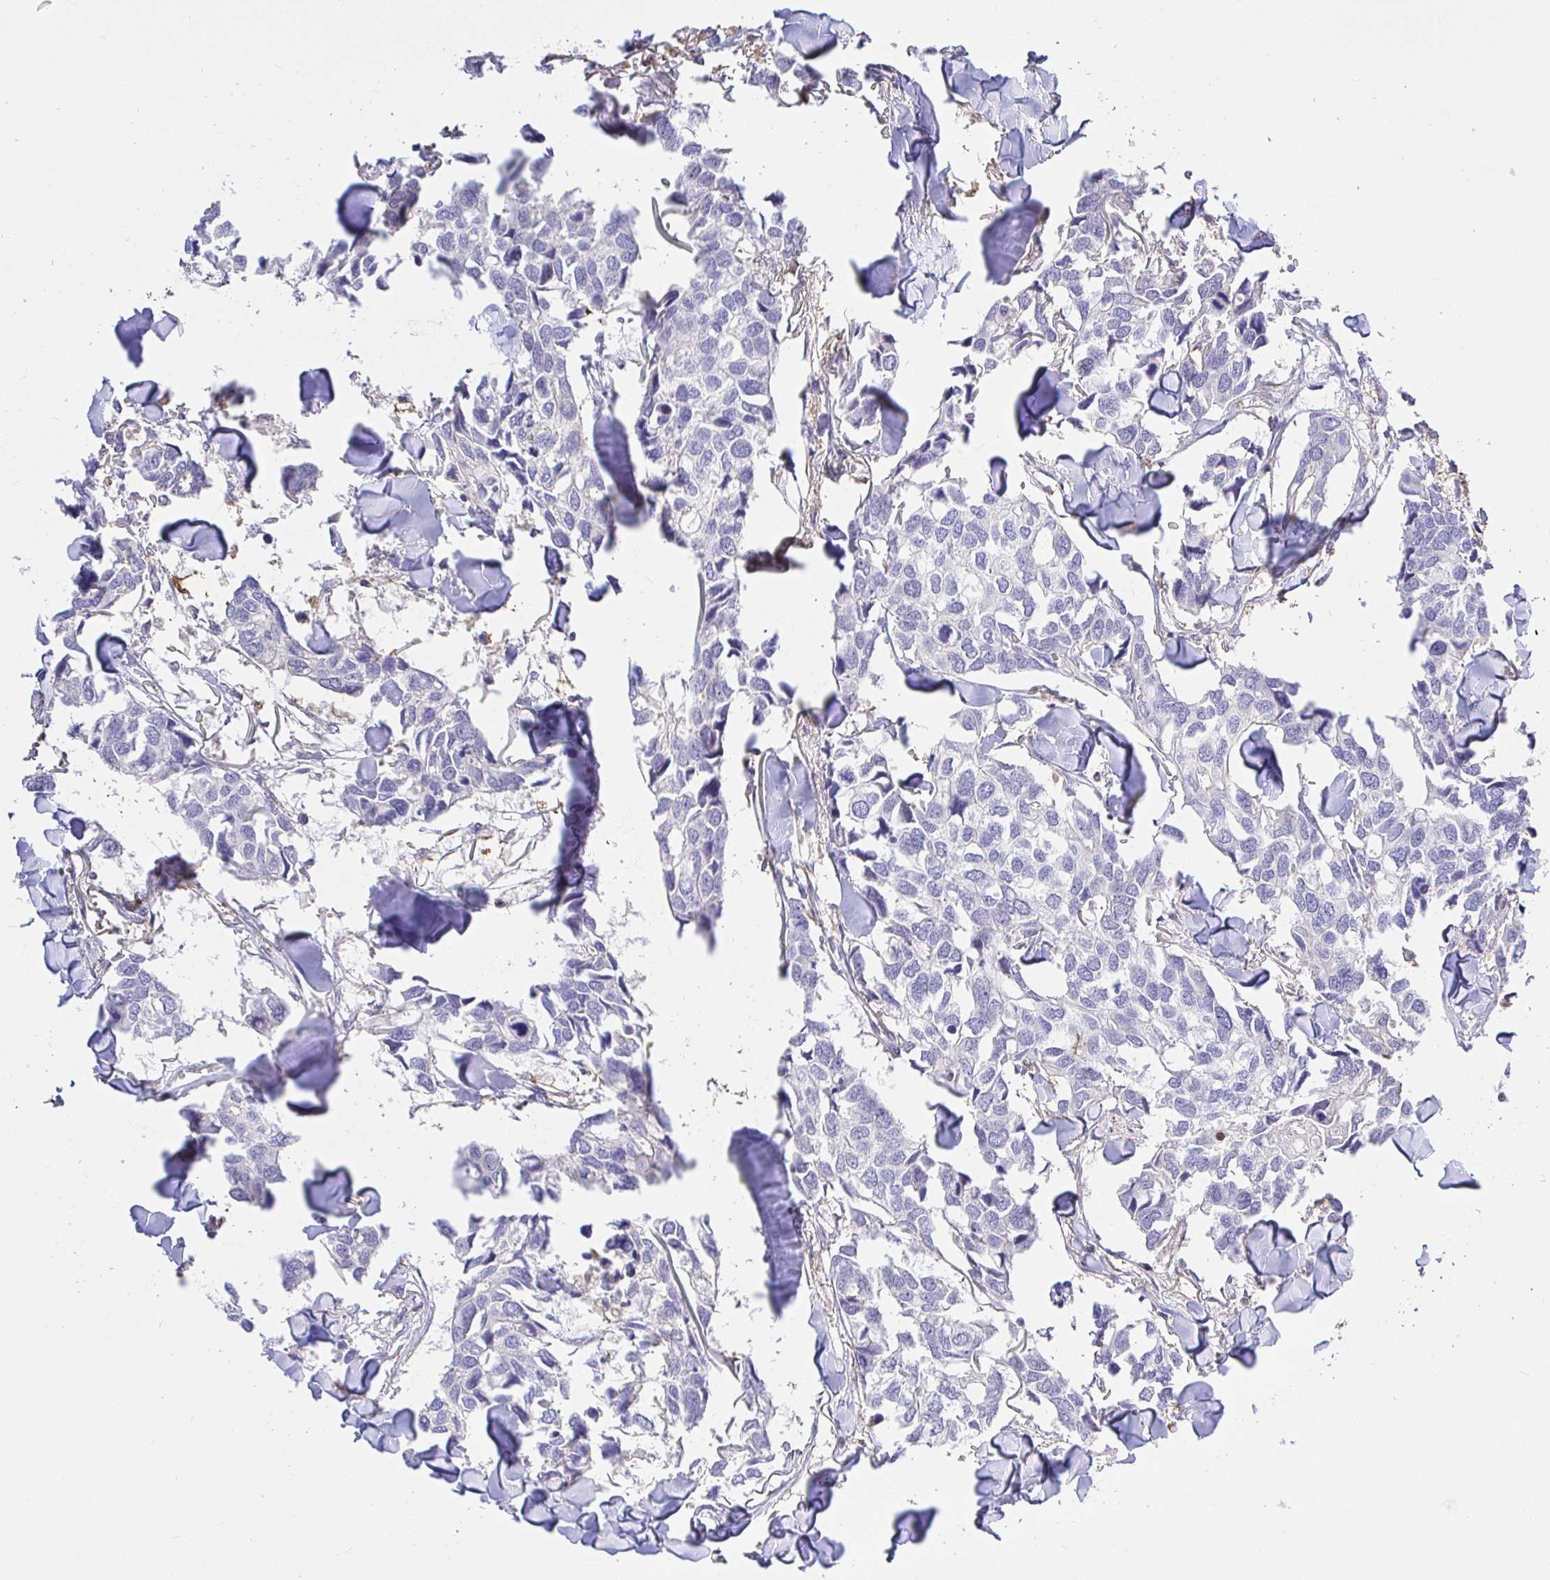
{"staining": {"intensity": "negative", "quantity": "none", "location": "none"}, "tissue": "breast cancer", "cell_type": "Tumor cells", "image_type": "cancer", "snomed": [{"axis": "morphology", "description": "Duct carcinoma"}, {"axis": "topography", "description": "Breast"}], "caption": "High magnification brightfield microscopy of breast cancer stained with DAB (brown) and counterstained with hematoxylin (blue): tumor cells show no significant staining.", "gene": "SKAP1", "patient": {"sex": "female", "age": 83}}